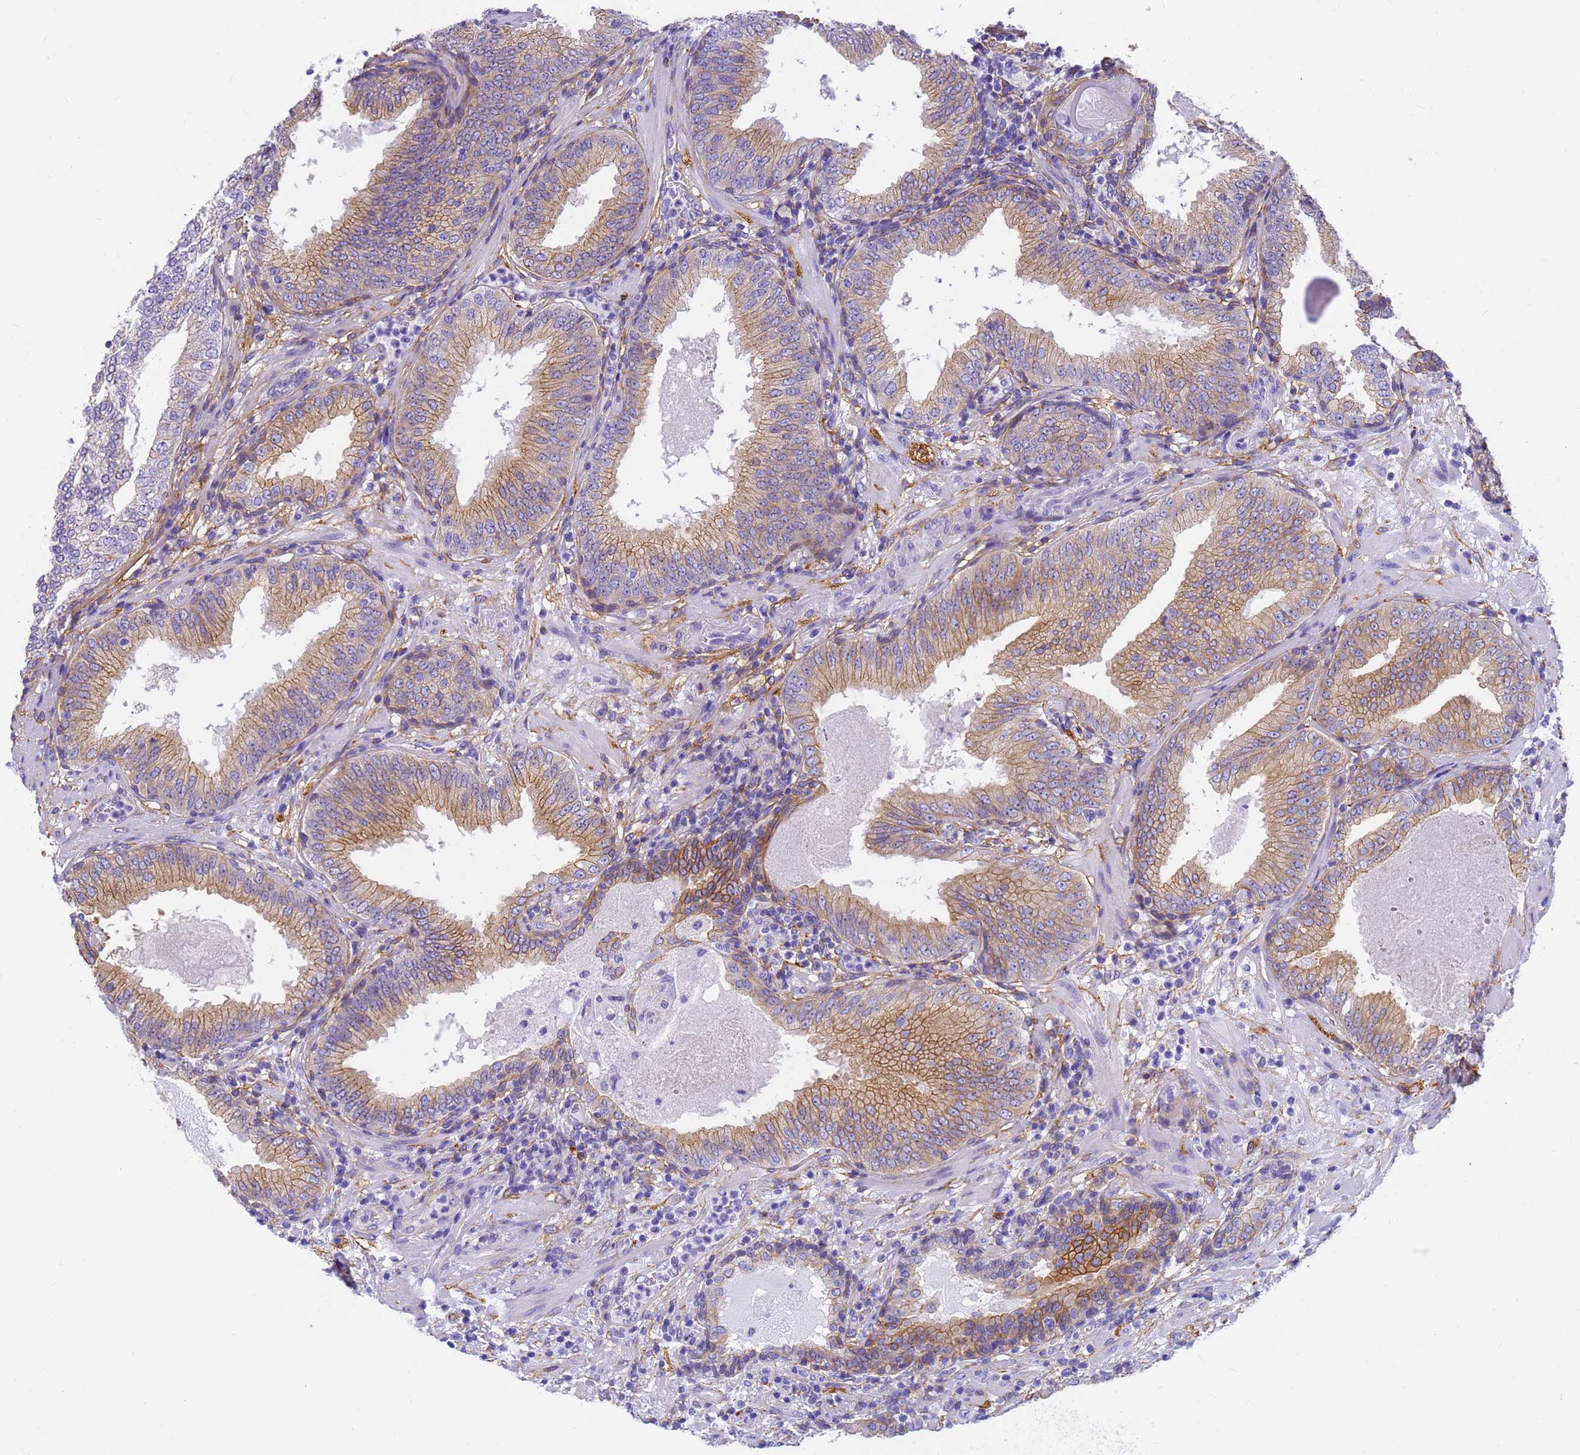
{"staining": {"intensity": "moderate", "quantity": "25%-75%", "location": "cytoplasmic/membranous"}, "tissue": "prostate cancer", "cell_type": "Tumor cells", "image_type": "cancer", "snomed": [{"axis": "morphology", "description": "Adenocarcinoma, High grade"}, {"axis": "topography", "description": "Prostate"}], "caption": "High-power microscopy captured an immunohistochemistry micrograph of prostate cancer (adenocarcinoma (high-grade)), revealing moderate cytoplasmic/membranous expression in approximately 25%-75% of tumor cells. (DAB (3,3'-diaminobenzidine) IHC with brightfield microscopy, high magnification).", "gene": "MVB12A", "patient": {"sex": "male", "age": 64}}